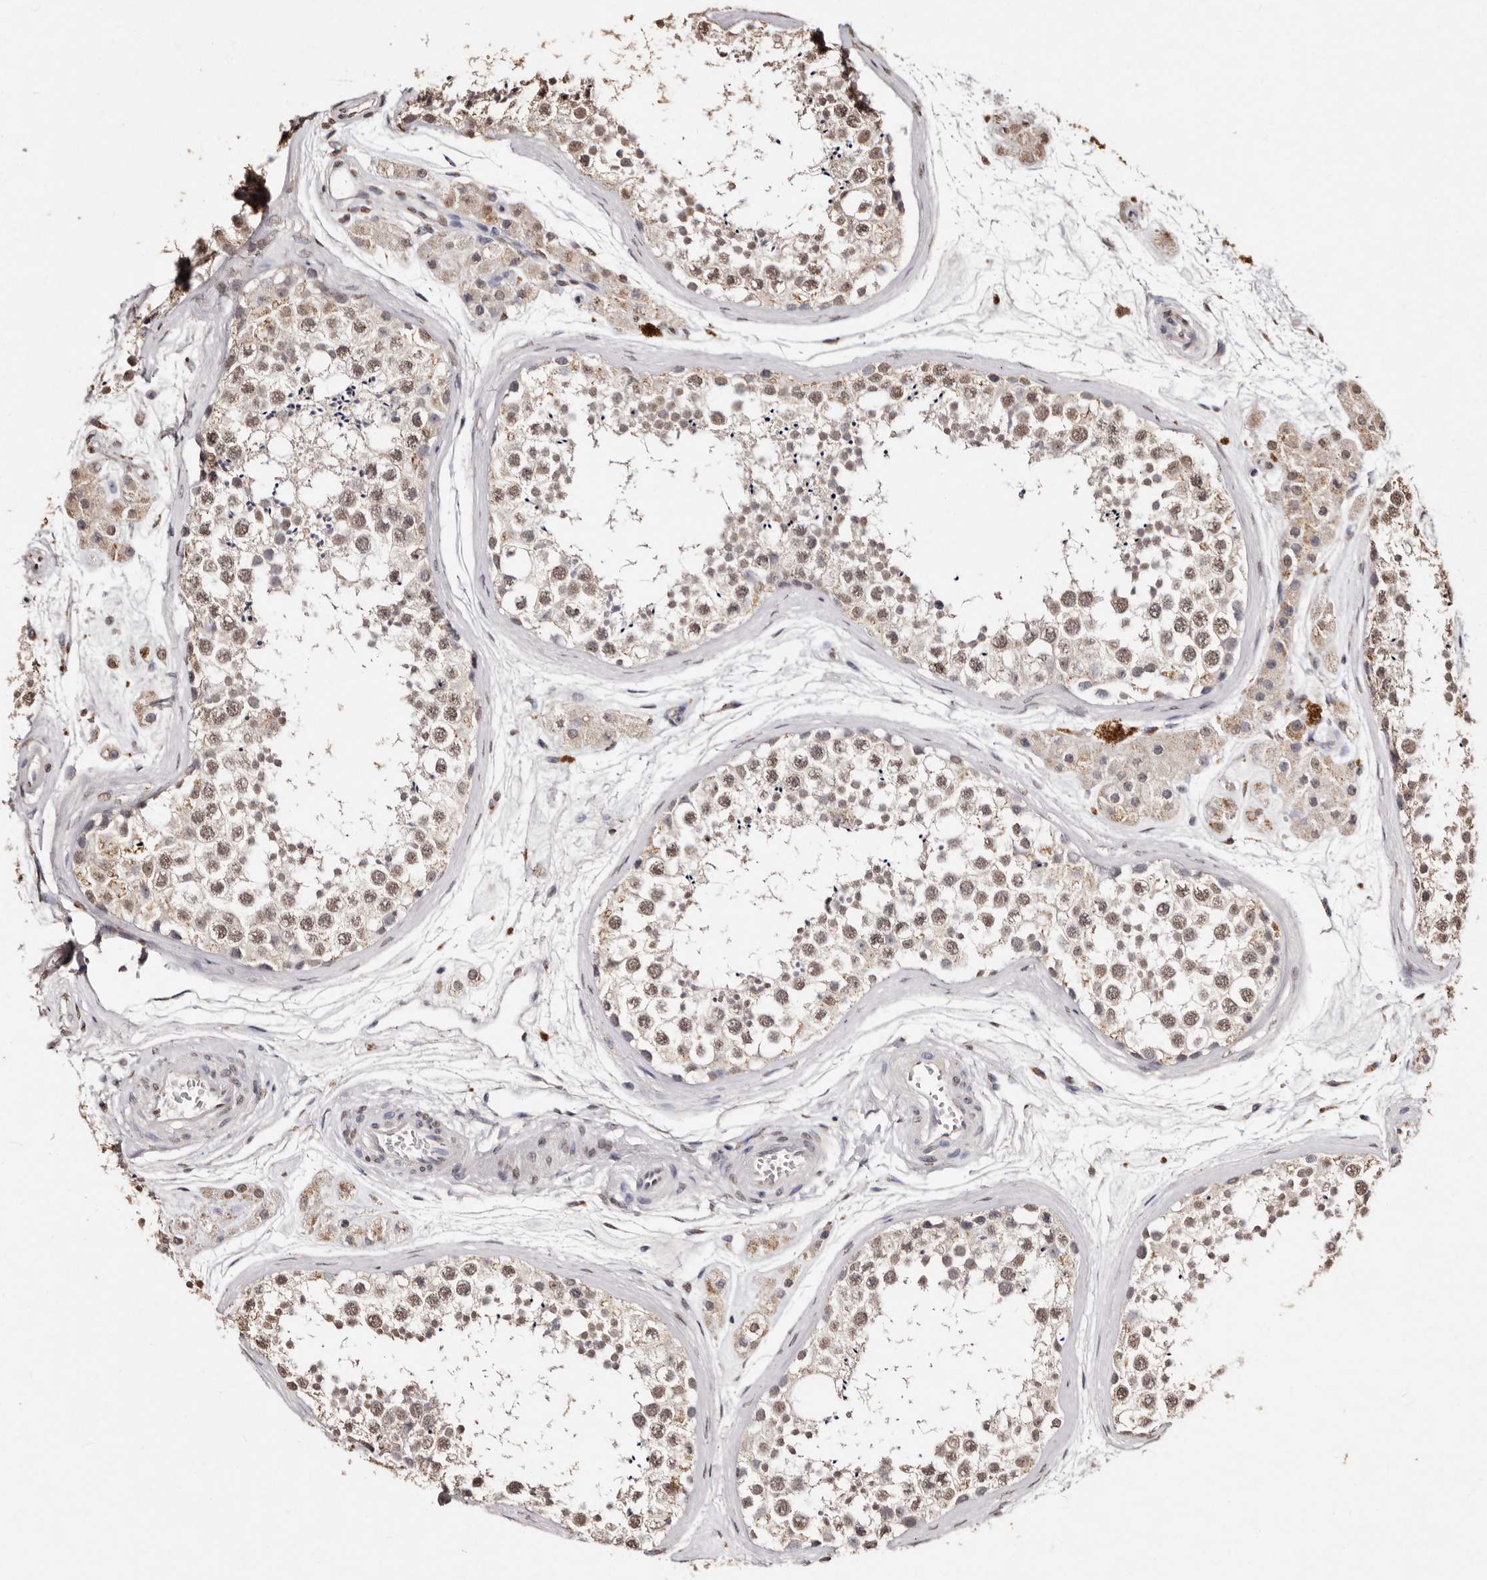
{"staining": {"intensity": "moderate", "quantity": ">75%", "location": "nuclear"}, "tissue": "testis", "cell_type": "Cells in seminiferous ducts", "image_type": "normal", "snomed": [{"axis": "morphology", "description": "Normal tissue, NOS"}, {"axis": "topography", "description": "Testis"}], "caption": "DAB immunohistochemical staining of benign testis reveals moderate nuclear protein positivity in about >75% of cells in seminiferous ducts.", "gene": "ERBB4", "patient": {"sex": "male", "age": 56}}